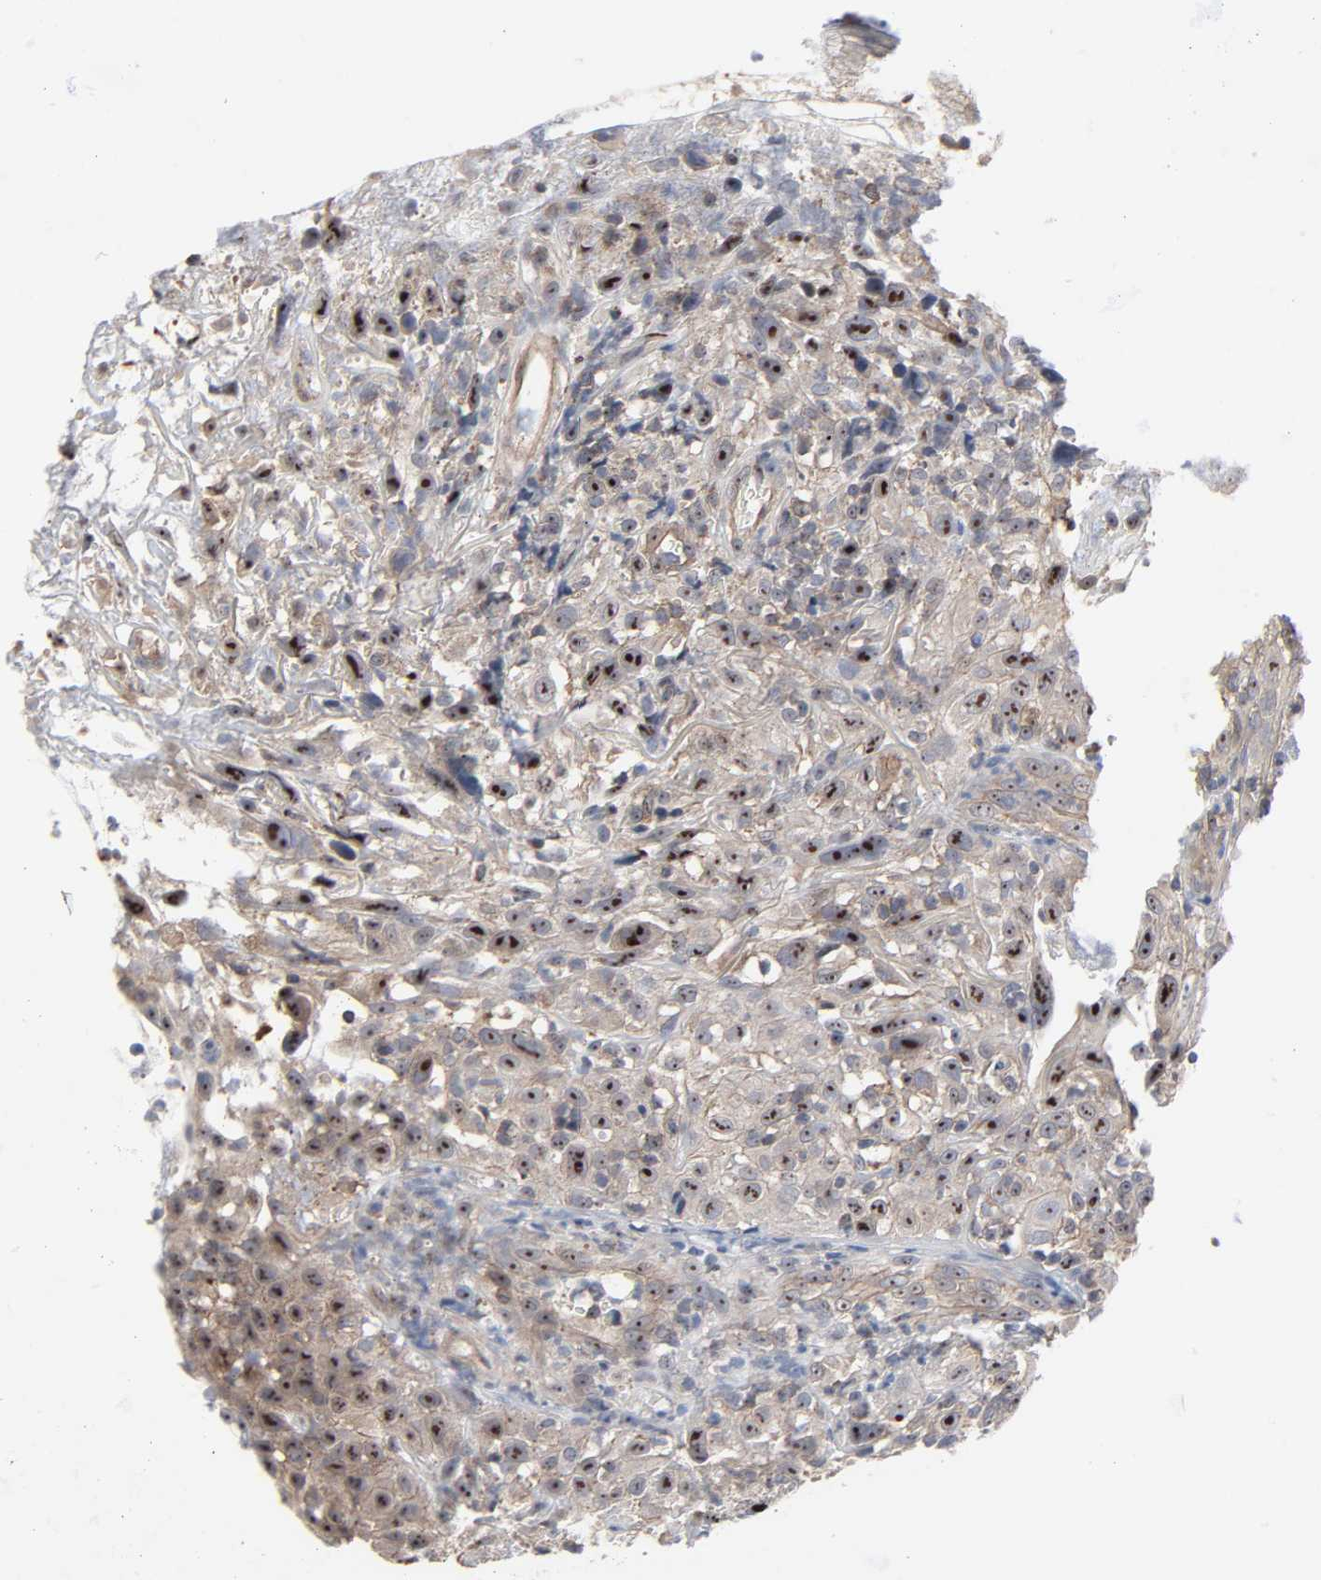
{"staining": {"intensity": "moderate", "quantity": "25%-75%", "location": "cytoplasmic/membranous,nuclear"}, "tissue": "thyroid cancer", "cell_type": "Tumor cells", "image_type": "cancer", "snomed": [{"axis": "morphology", "description": "Carcinoma, NOS"}, {"axis": "topography", "description": "Thyroid gland"}], "caption": "The image shows immunohistochemical staining of thyroid cancer. There is moderate cytoplasmic/membranous and nuclear staining is seen in approximately 25%-75% of tumor cells. The protein of interest is stained brown, and the nuclei are stained in blue (DAB (3,3'-diaminobenzidine) IHC with brightfield microscopy, high magnification).", "gene": "DDX10", "patient": {"sex": "female", "age": 77}}